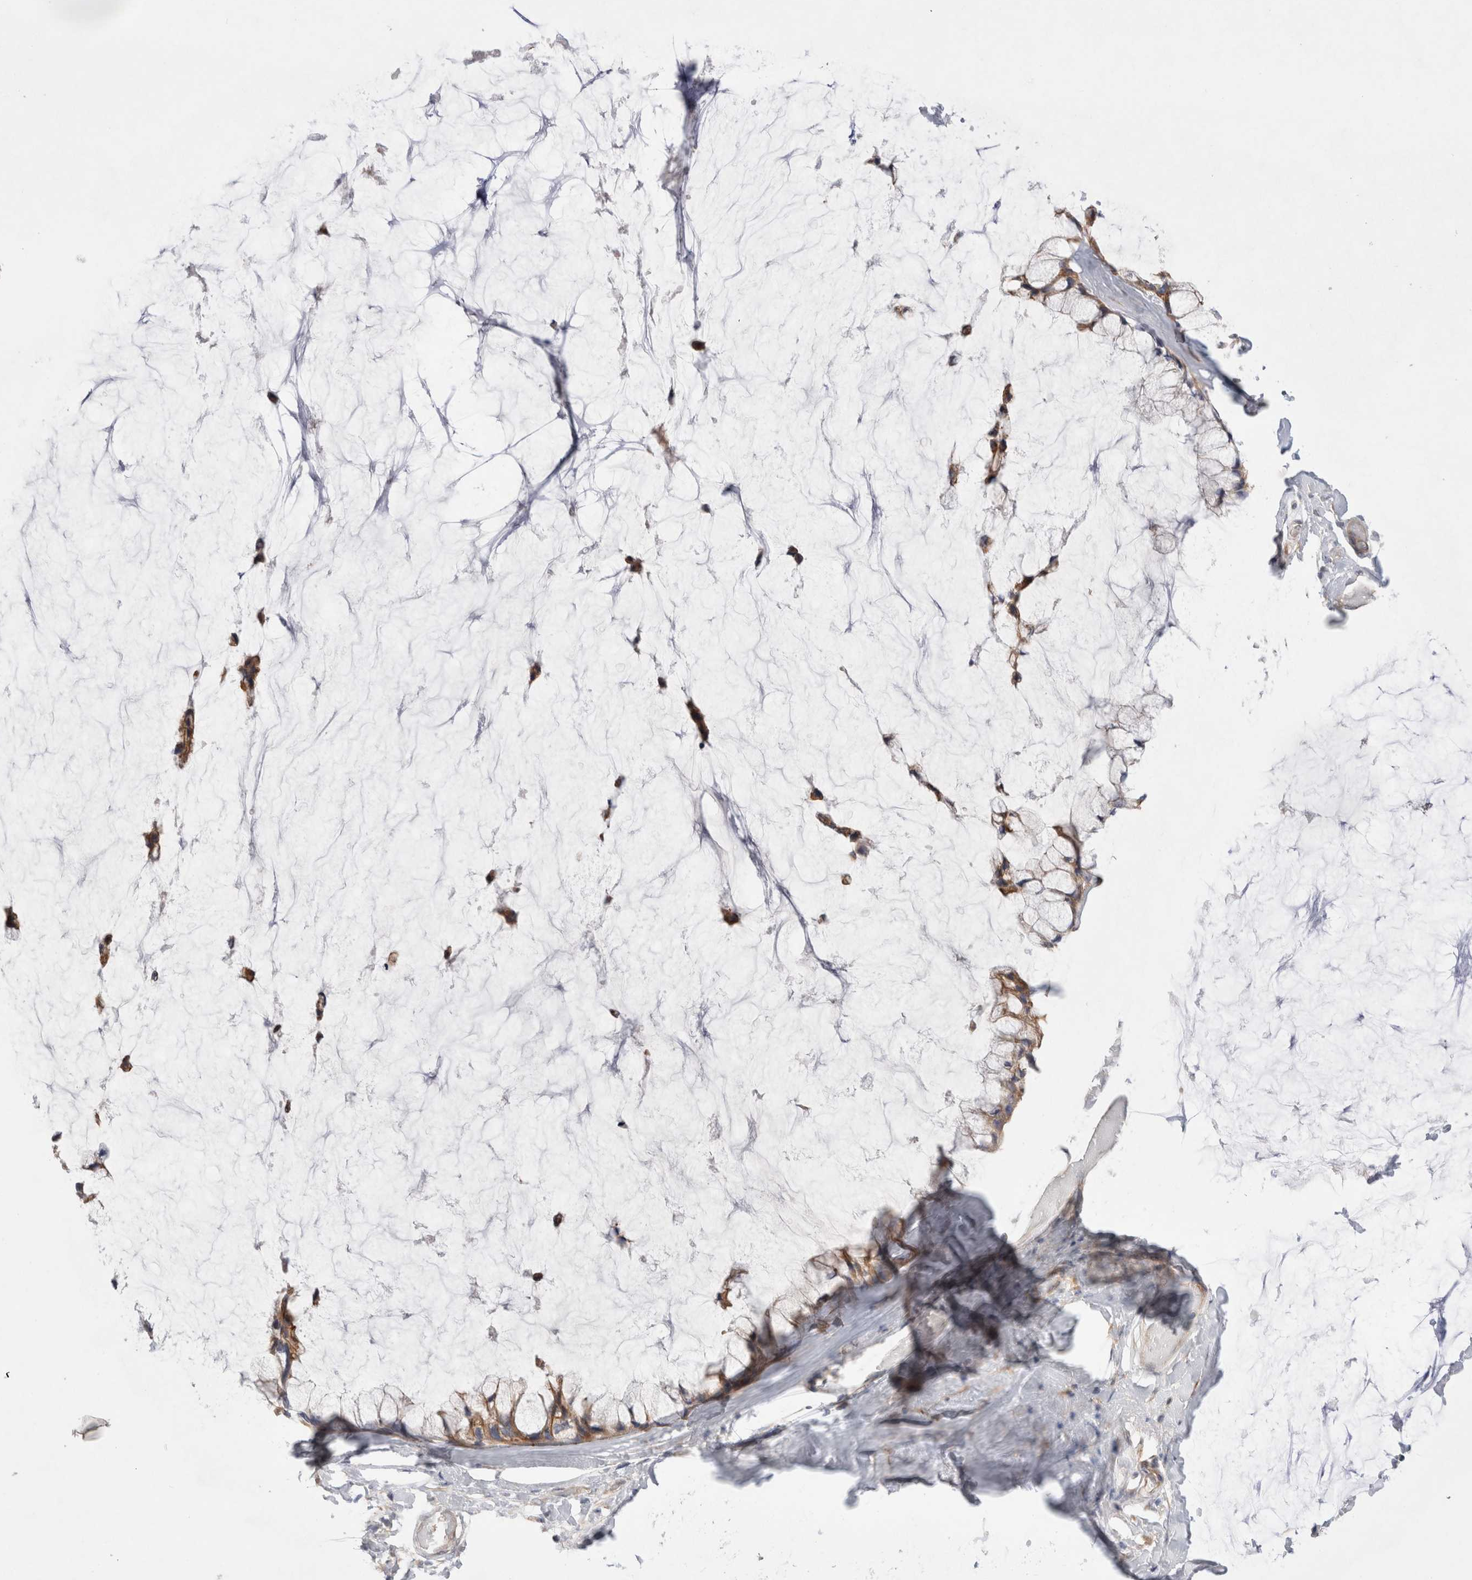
{"staining": {"intensity": "moderate", "quantity": ">75%", "location": "cytoplasmic/membranous"}, "tissue": "ovarian cancer", "cell_type": "Tumor cells", "image_type": "cancer", "snomed": [{"axis": "morphology", "description": "Cystadenocarcinoma, mucinous, NOS"}, {"axis": "topography", "description": "Ovary"}], "caption": "DAB immunohistochemical staining of human ovarian cancer (mucinous cystadenocarcinoma) exhibits moderate cytoplasmic/membranous protein positivity in about >75% of tumor cells.", "gene": "TBC1D16", "patient": {"sex": "female", "age": 39}}